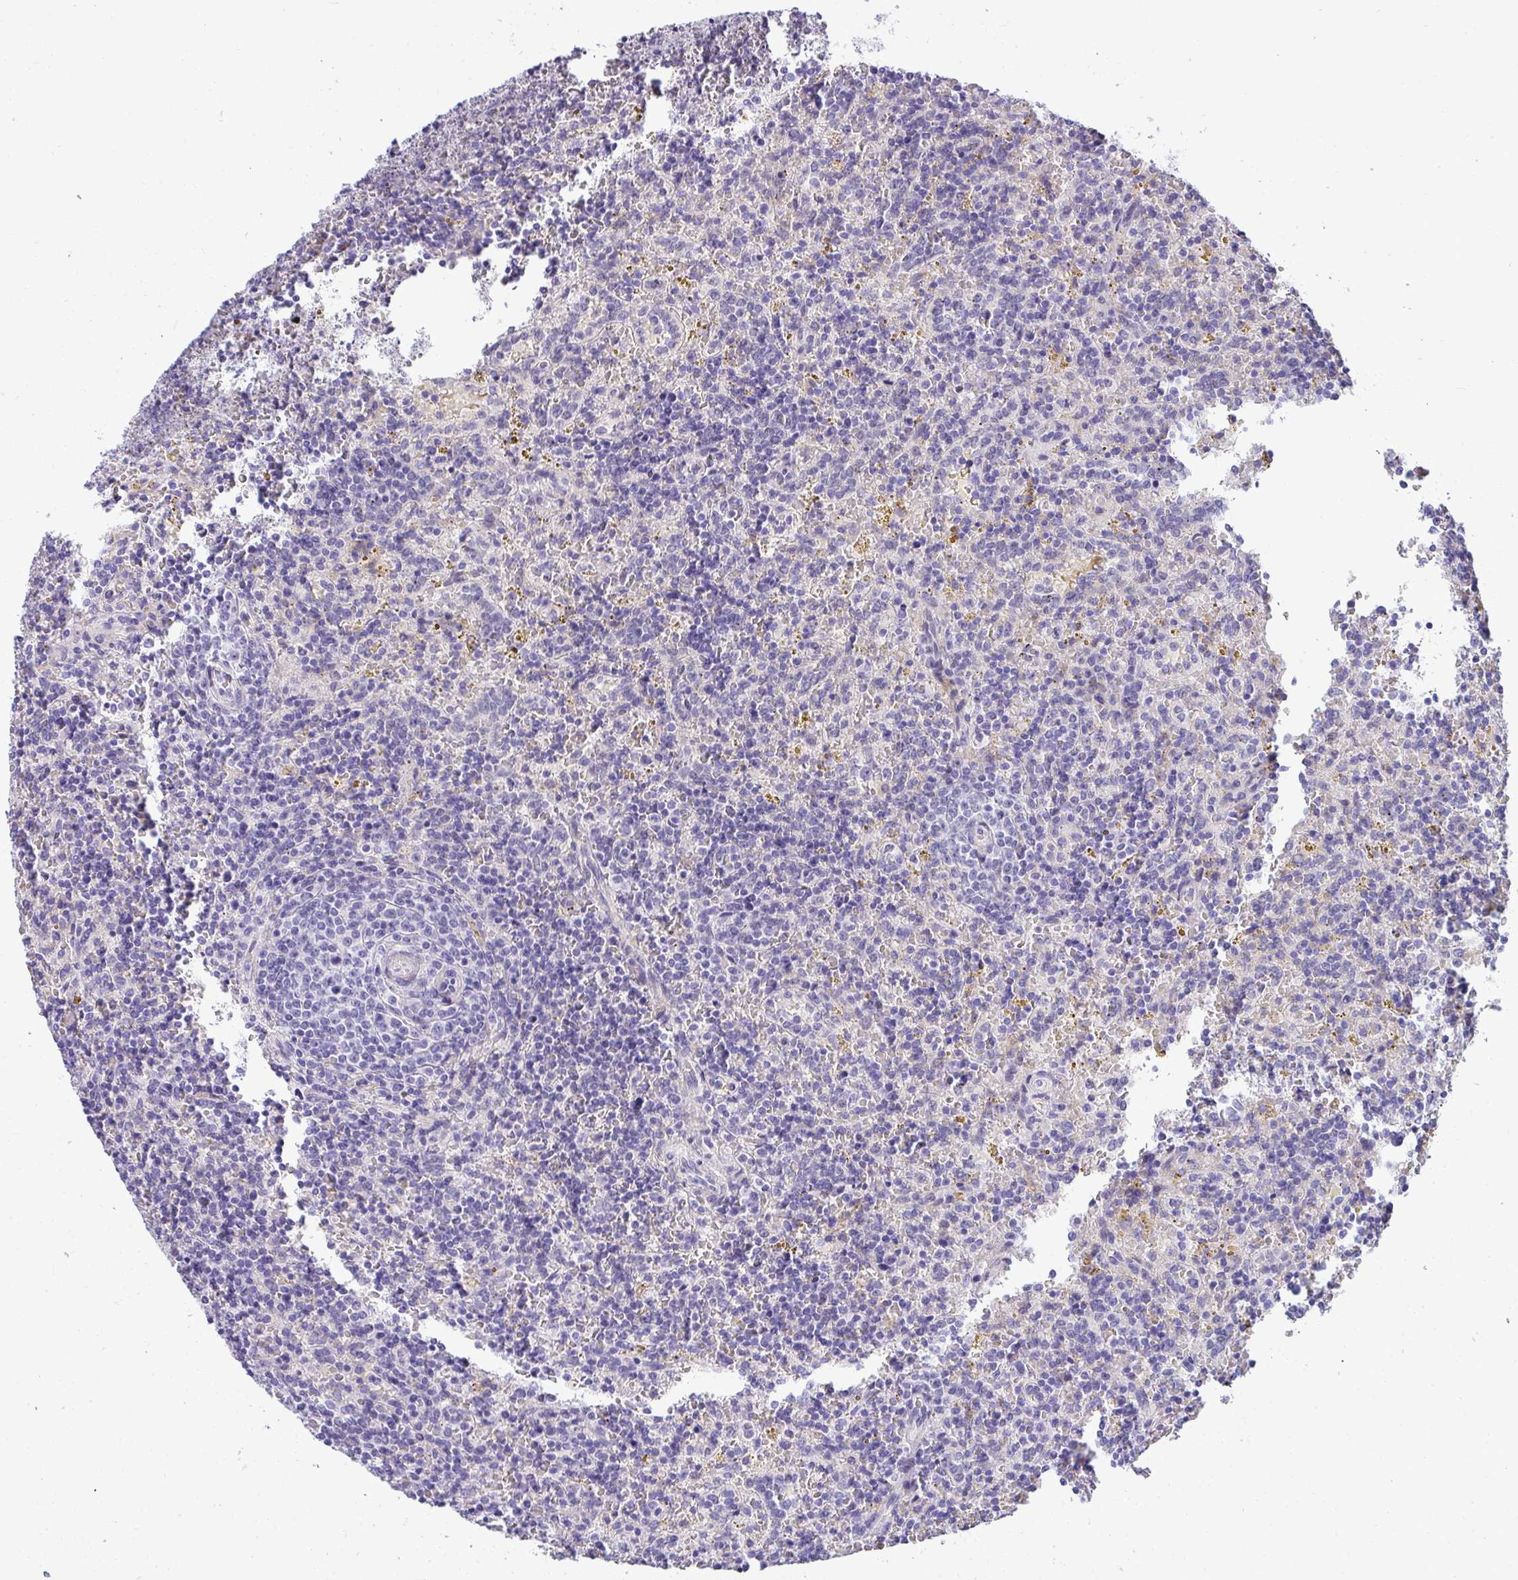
{"staining": {"intensity": "negative", "quantity": "none", "location": "none"}, "tissue": "lymphoma", "cell_type": "Tumor cells", "image_type": "cancer", "snomed": [{"axis": "morphology", "description": "Malignant lymphoma, non-Hodgkin's type, Low grade"}, {"axis": "topography", "description": "Spleen"}], "caption": "Malignant lymphoma, non-Hodgkin's type (low-grade) stained for a protein using immunohistochemistry displays no expression tumor cells.", "gene": "AK5", "patient": {"sex": "male", "age": 67}}